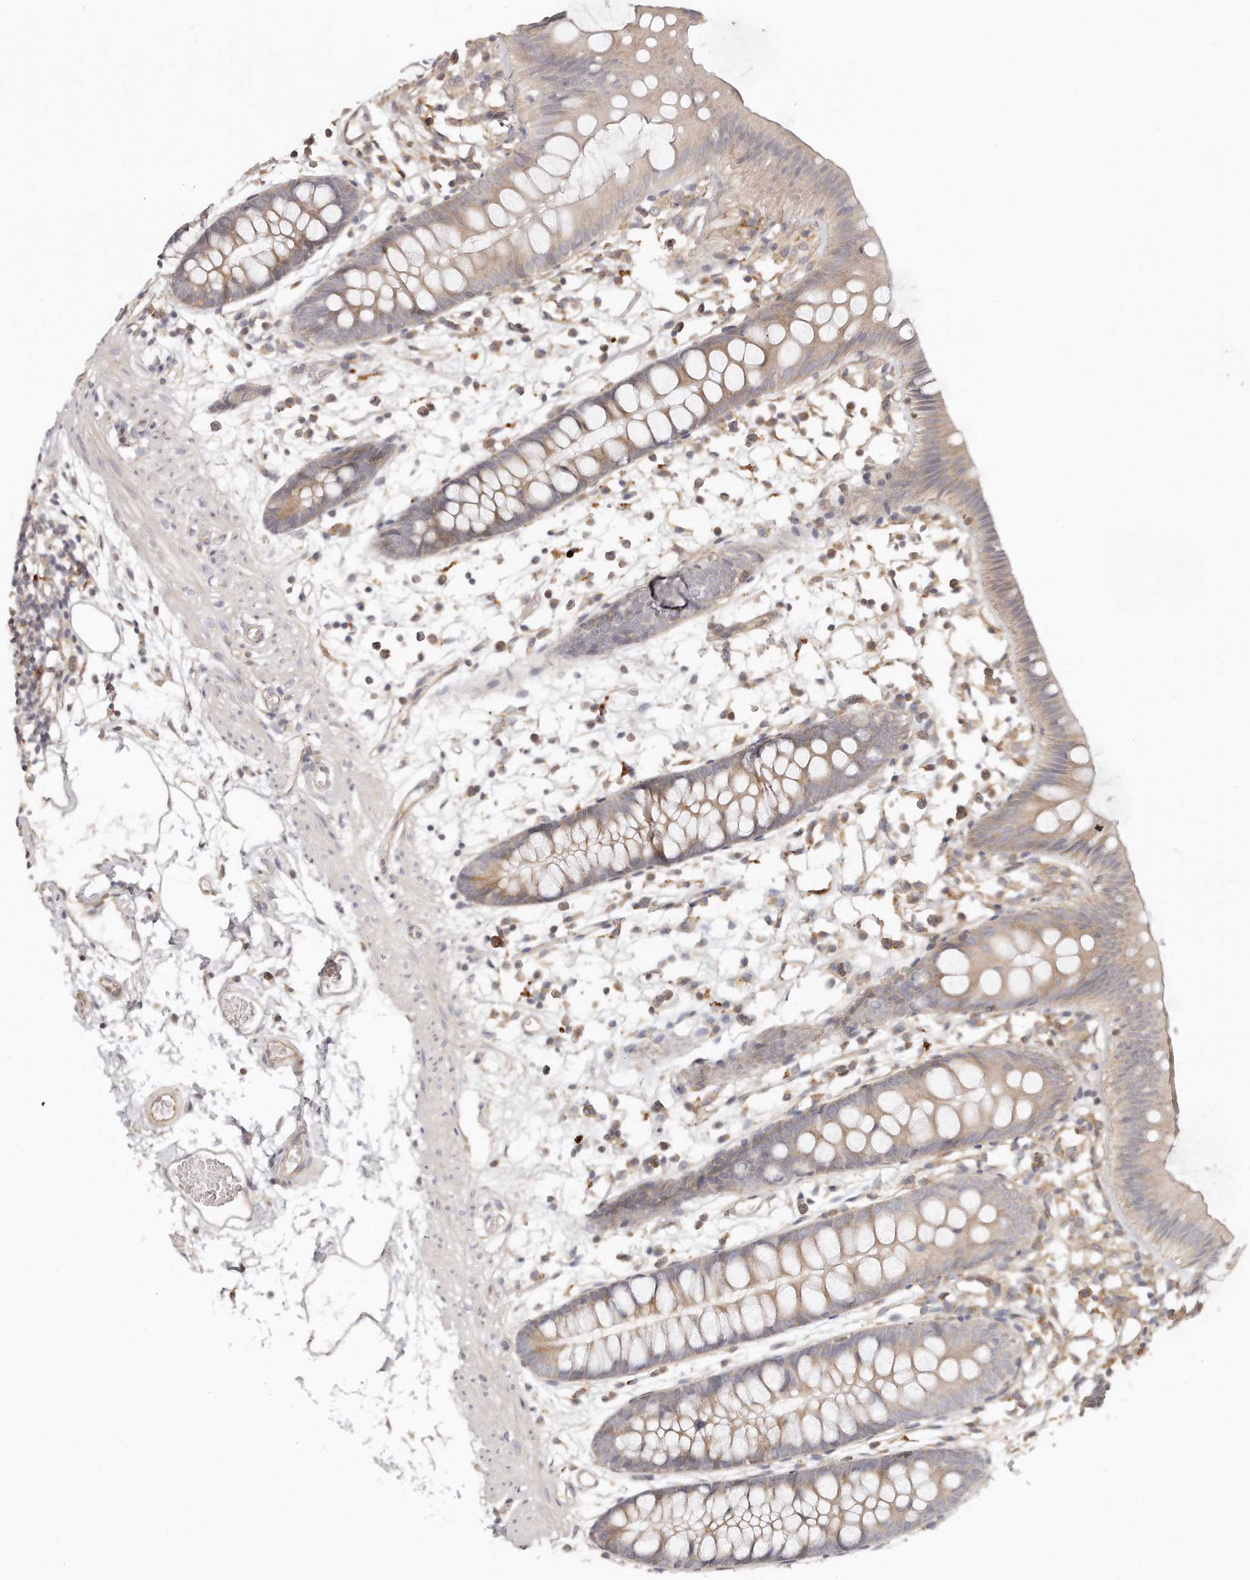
{"staining": {"intensity": "weak", "quantity": "25%-75%", "location": "cytoplasmic/membranous"}, "tissue": "colon", "cell_type": "Endothelial cells", "image_type": "normal", "snomed": [{"axis": "morphology", "description": "Normal tissue, NOS"}, {"axis": "topography", "description": "Colon"}], "caption": "Immunohistochemical staining of benign colon demonstrates 25%-75% levels of weak cytoplasmic/membranous protein expression in approximately 25%-75% of endothelial cells. (Stains: DAB (3,3'-diaminobenzidine) in brown, nuclei in blue, Microscopy: brightfield microscopy at high magnification).", "gene": "TTLL4", "patient": {"sex": "male", "age": 56}}